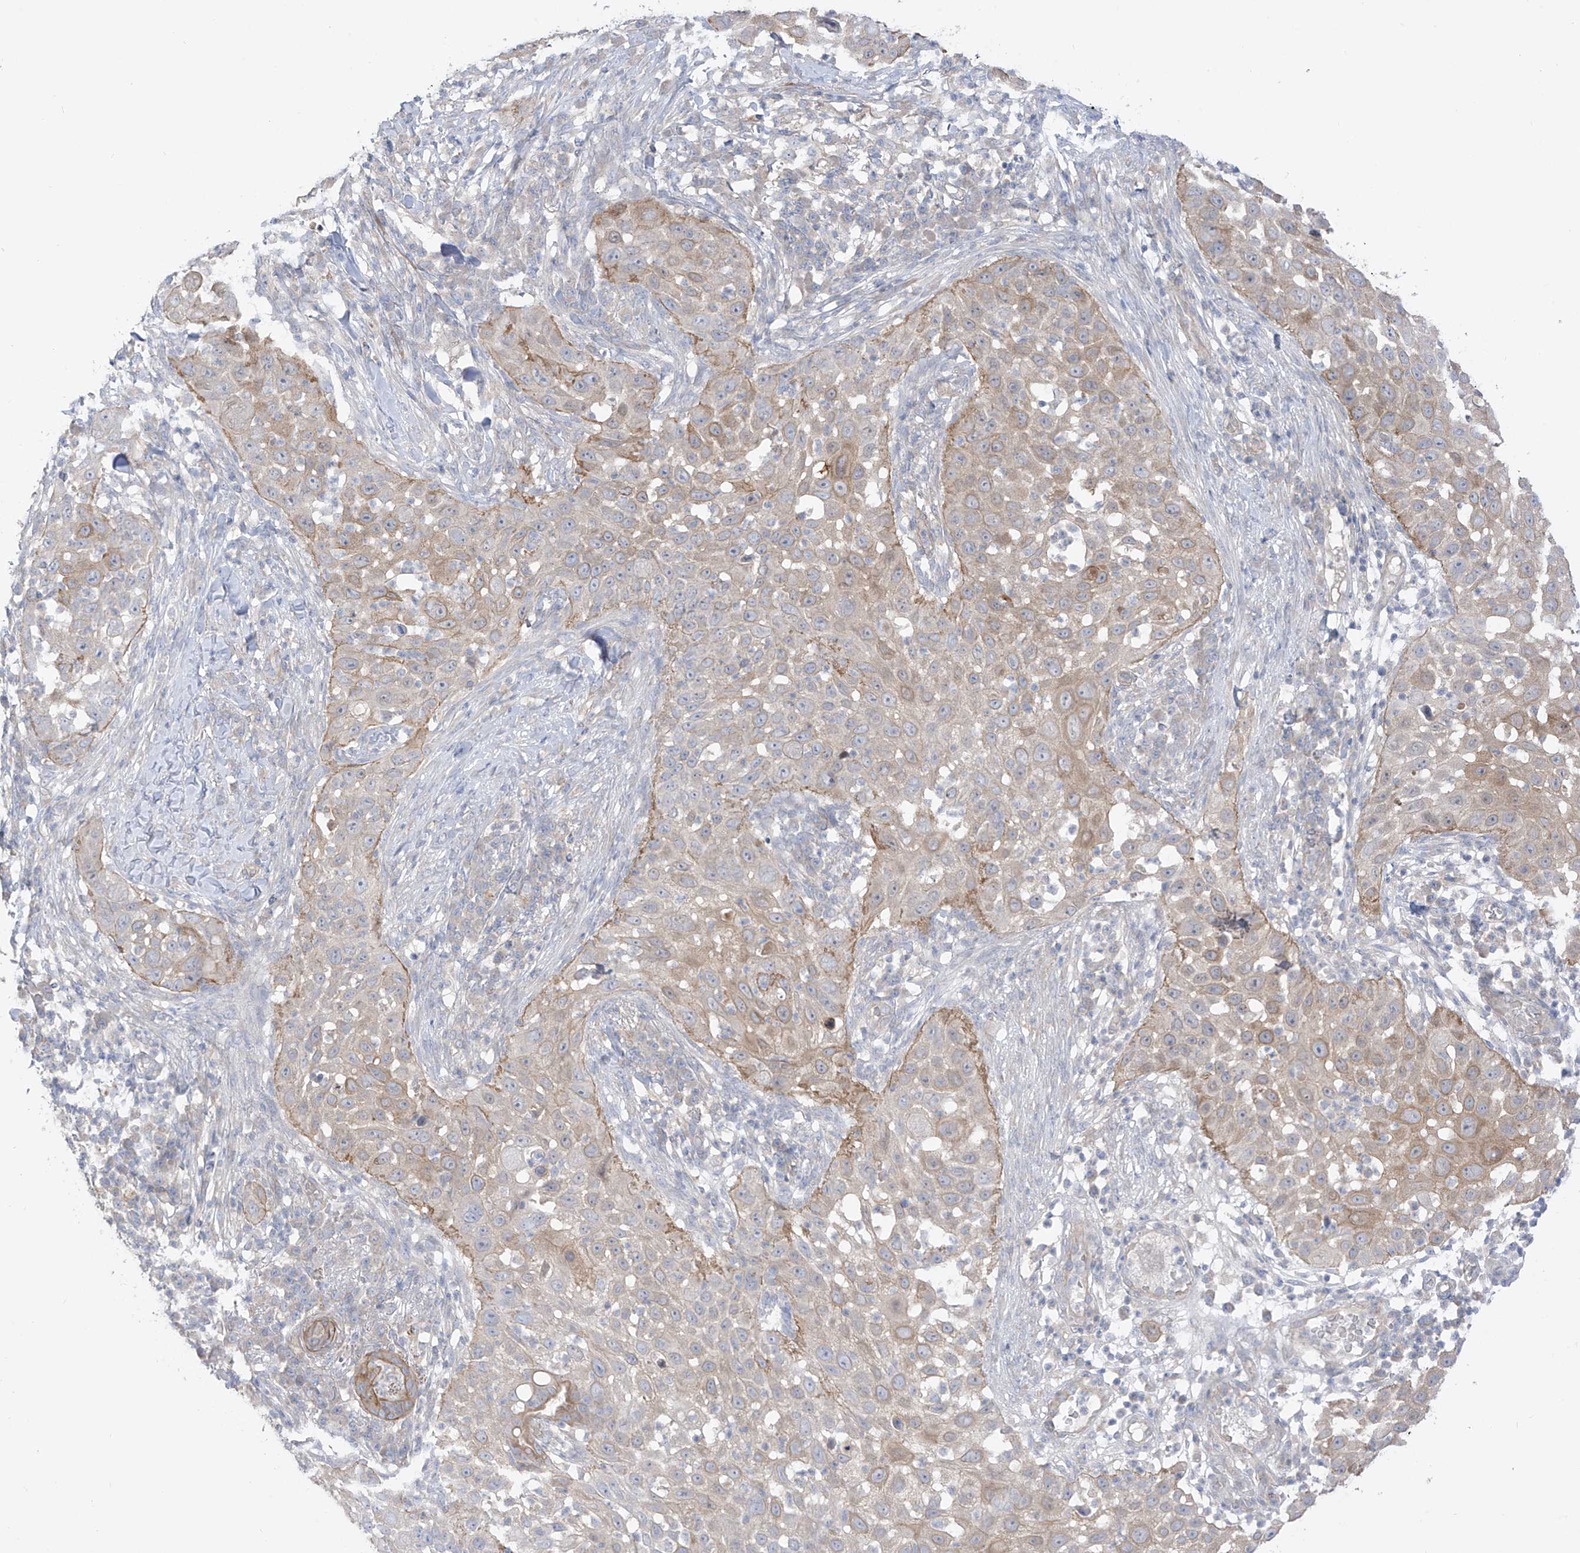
{"staining": {"intensity": "weak", "quantity": "25%-75%", "location": "cytoplasmic/membranous"}, "tissue": "skin cancer", "cell_type": "Tumor cells", "image_type": "cancer", "snomed": [{"axis": "morphology", "description": "Squamous cell carcinoma, NOS"}, {"axis": "topography", "description": "Skin"}], "caption": "This photomicrograph demonstrates immunohistochemistry (IHC) staining of human squamous cell carcinoma (skin), with low weak cytoplasmic/membranous staining in approximately 25%-75% of tumor cells.", "gene": "EIPR1", "patient": {"sex": "female", "age": 44}}